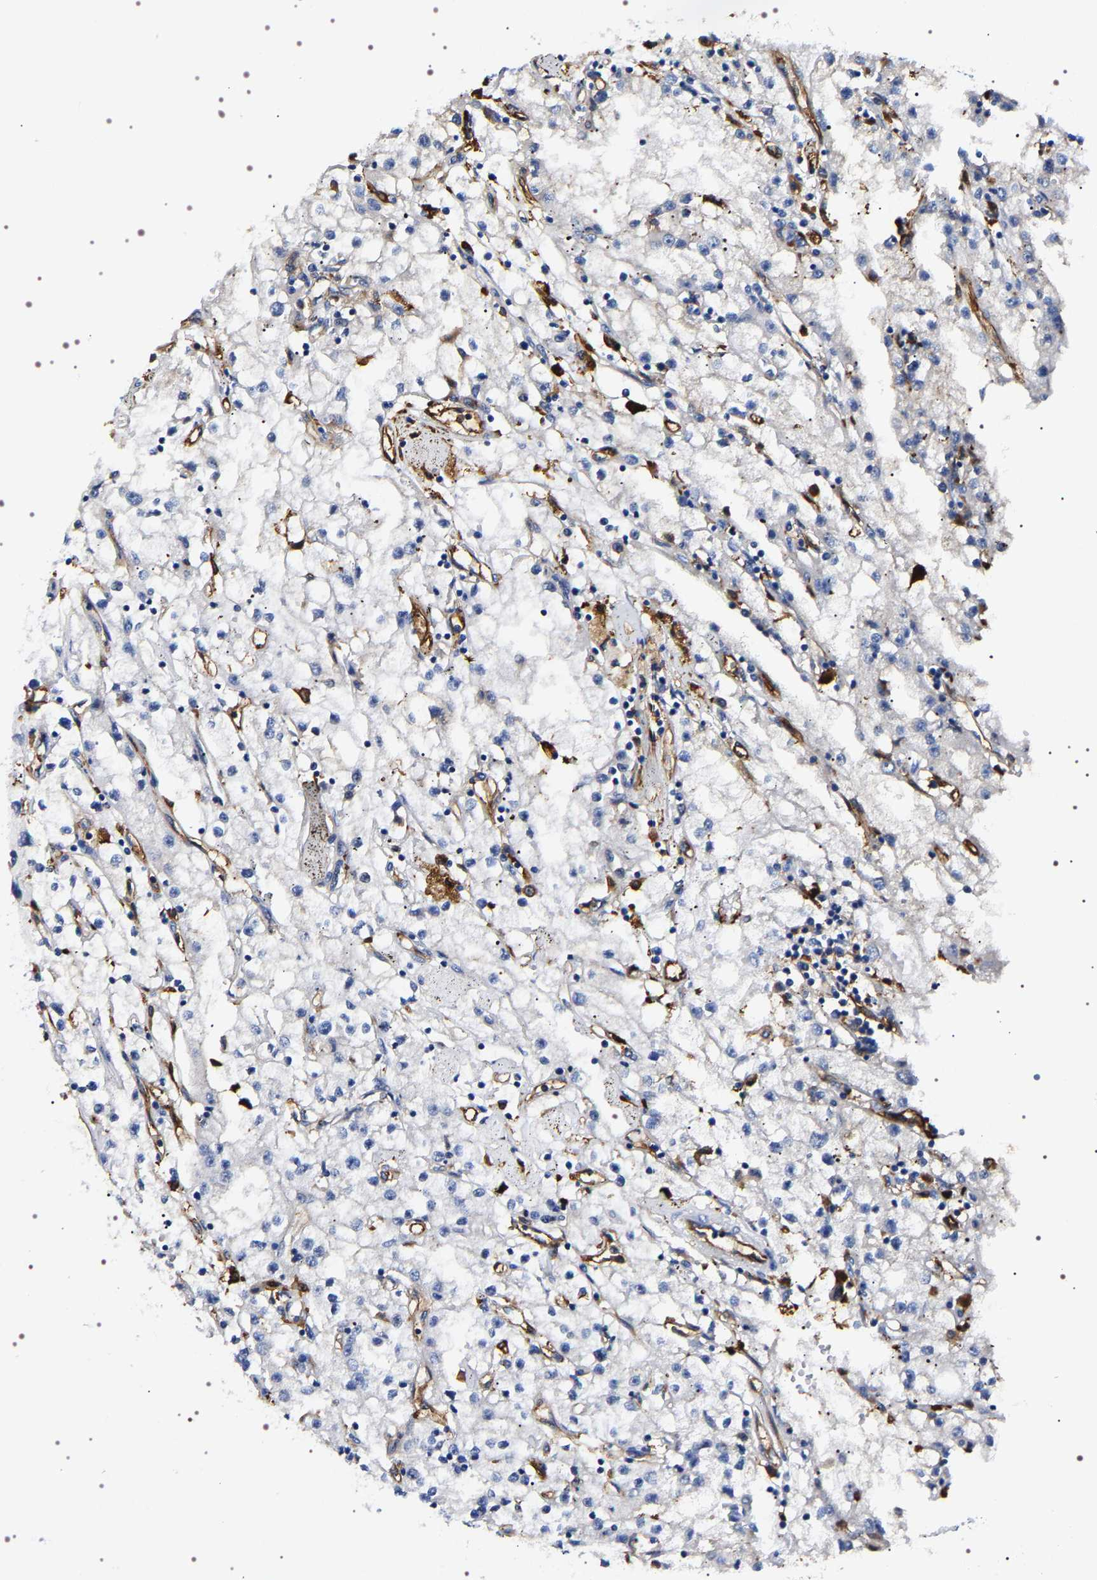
{"staining": {"intensity": "negative", "quantity": "none", "location": "none"}, "tissue": "renal cancer", "cell_type": "Tumor cells", "image_type": "cancer", "snomed": [{"axis": "morphology", "description": "Adenocarcinoma, NOS"}, {"axis": "topography", "description": "Kidney"}], "caption": "The image shows no staining of tumor cells in renal cancer.", "gene": "ALPL", "patient": {"sex": "male", "age": 56}}